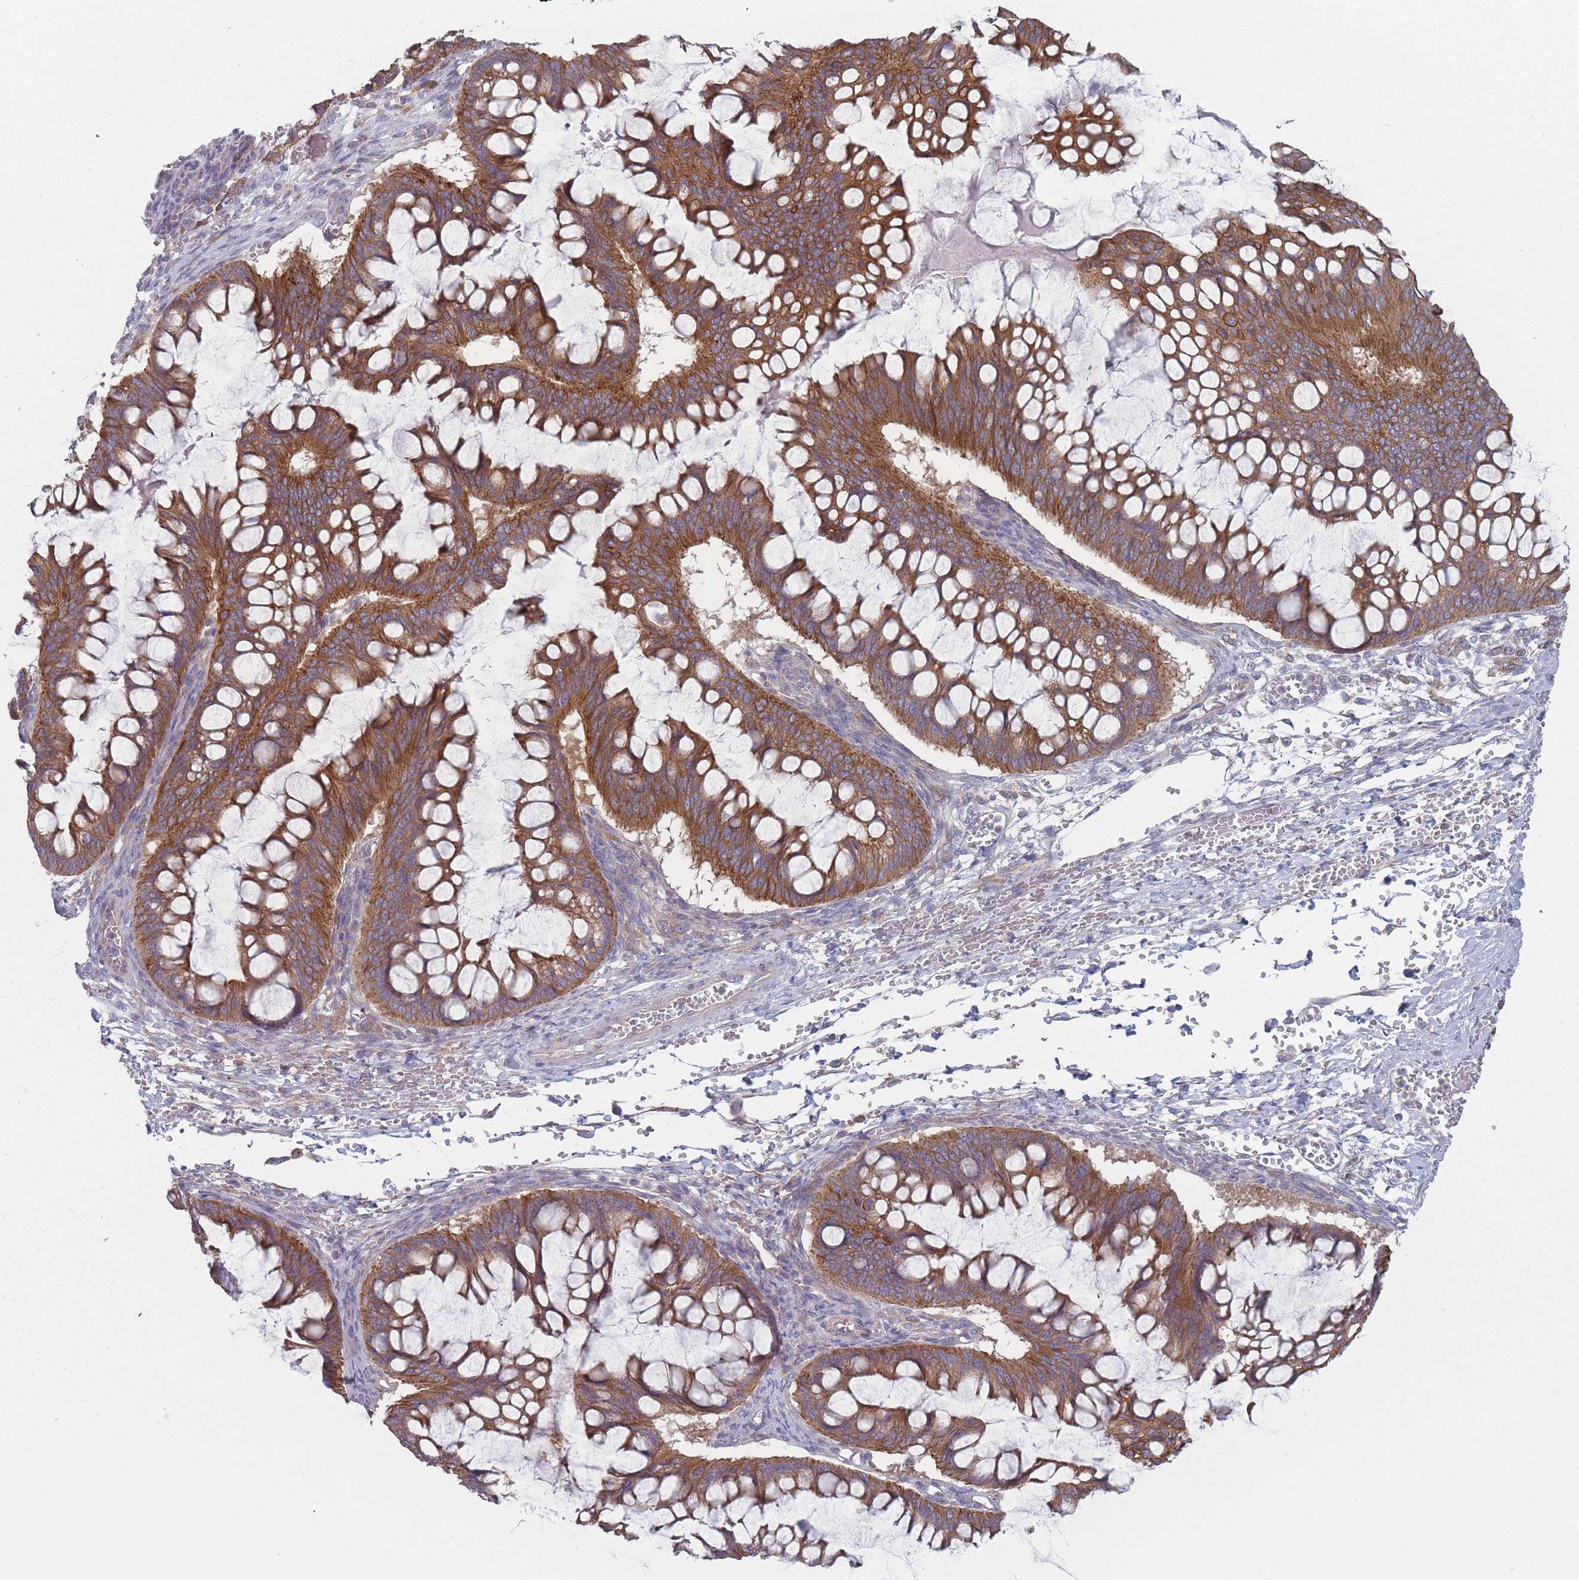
{"staining": {"intensity": "strong", "quantity": ">75%", "location": "cytoplasmic/membranous"}, "tissue": "ovarian cancer", "cell_type": "Tumor cells", "image_type": "cancer", "snomed": [{"axis": "morphology", "description": "Cystadenocarcinoma, mucinous, NOS"}, {"axis": "topography", "description": "Ovary"}], "caption": "Ovarian cancer (mucinous cystadenocarcinoma) was stained to show a protein in brown. There is high levels of strong cytoplasmic/membranous staining in approximately >75% of tumor cells. The protein is stained brown, and the nuclei are stained in blue (DAB IHC with brightfield microscopy, high magnification).", "gene": "HSBP1L1", "patient": {"sex": "female", "age": 73}}